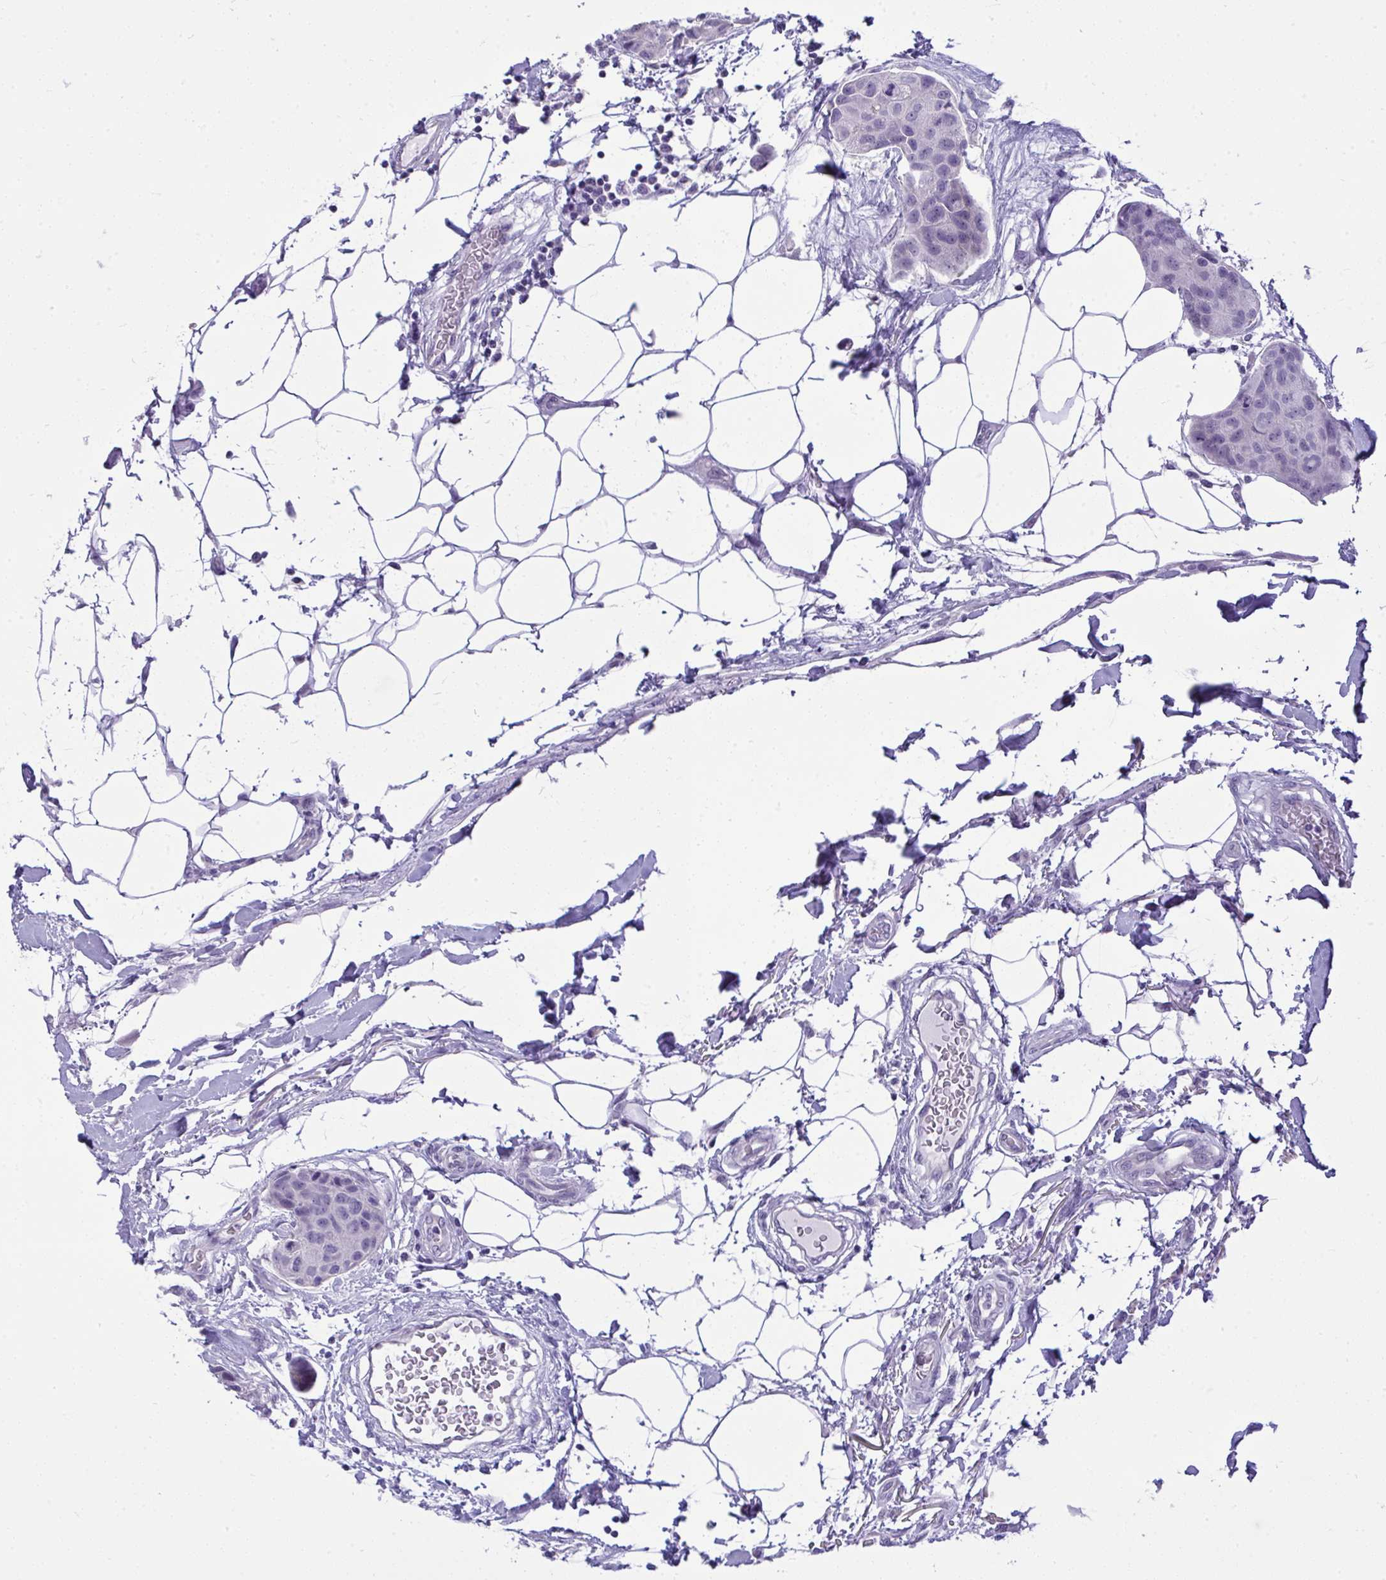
{"staining": {"intensity": "negative", "quantity": "none", "location": "none"}, "tissue": "breast cancer", "cell_type": "Tumor cells", "image_type": "cancer", "snomed": [{"axis": "morphology", "description": "Duct carcinoma"}, {"axis": "topography", "description": "Breast"}, {"axis": "topography", "description": "Lymph node"}], "caption": "IHC of human breast intraductal carcinoma displays no positivity in tumor cells. Nuclei are stained in blue.", "gene": "PRM2", "patient": {"sex": "female", "age": 80}}